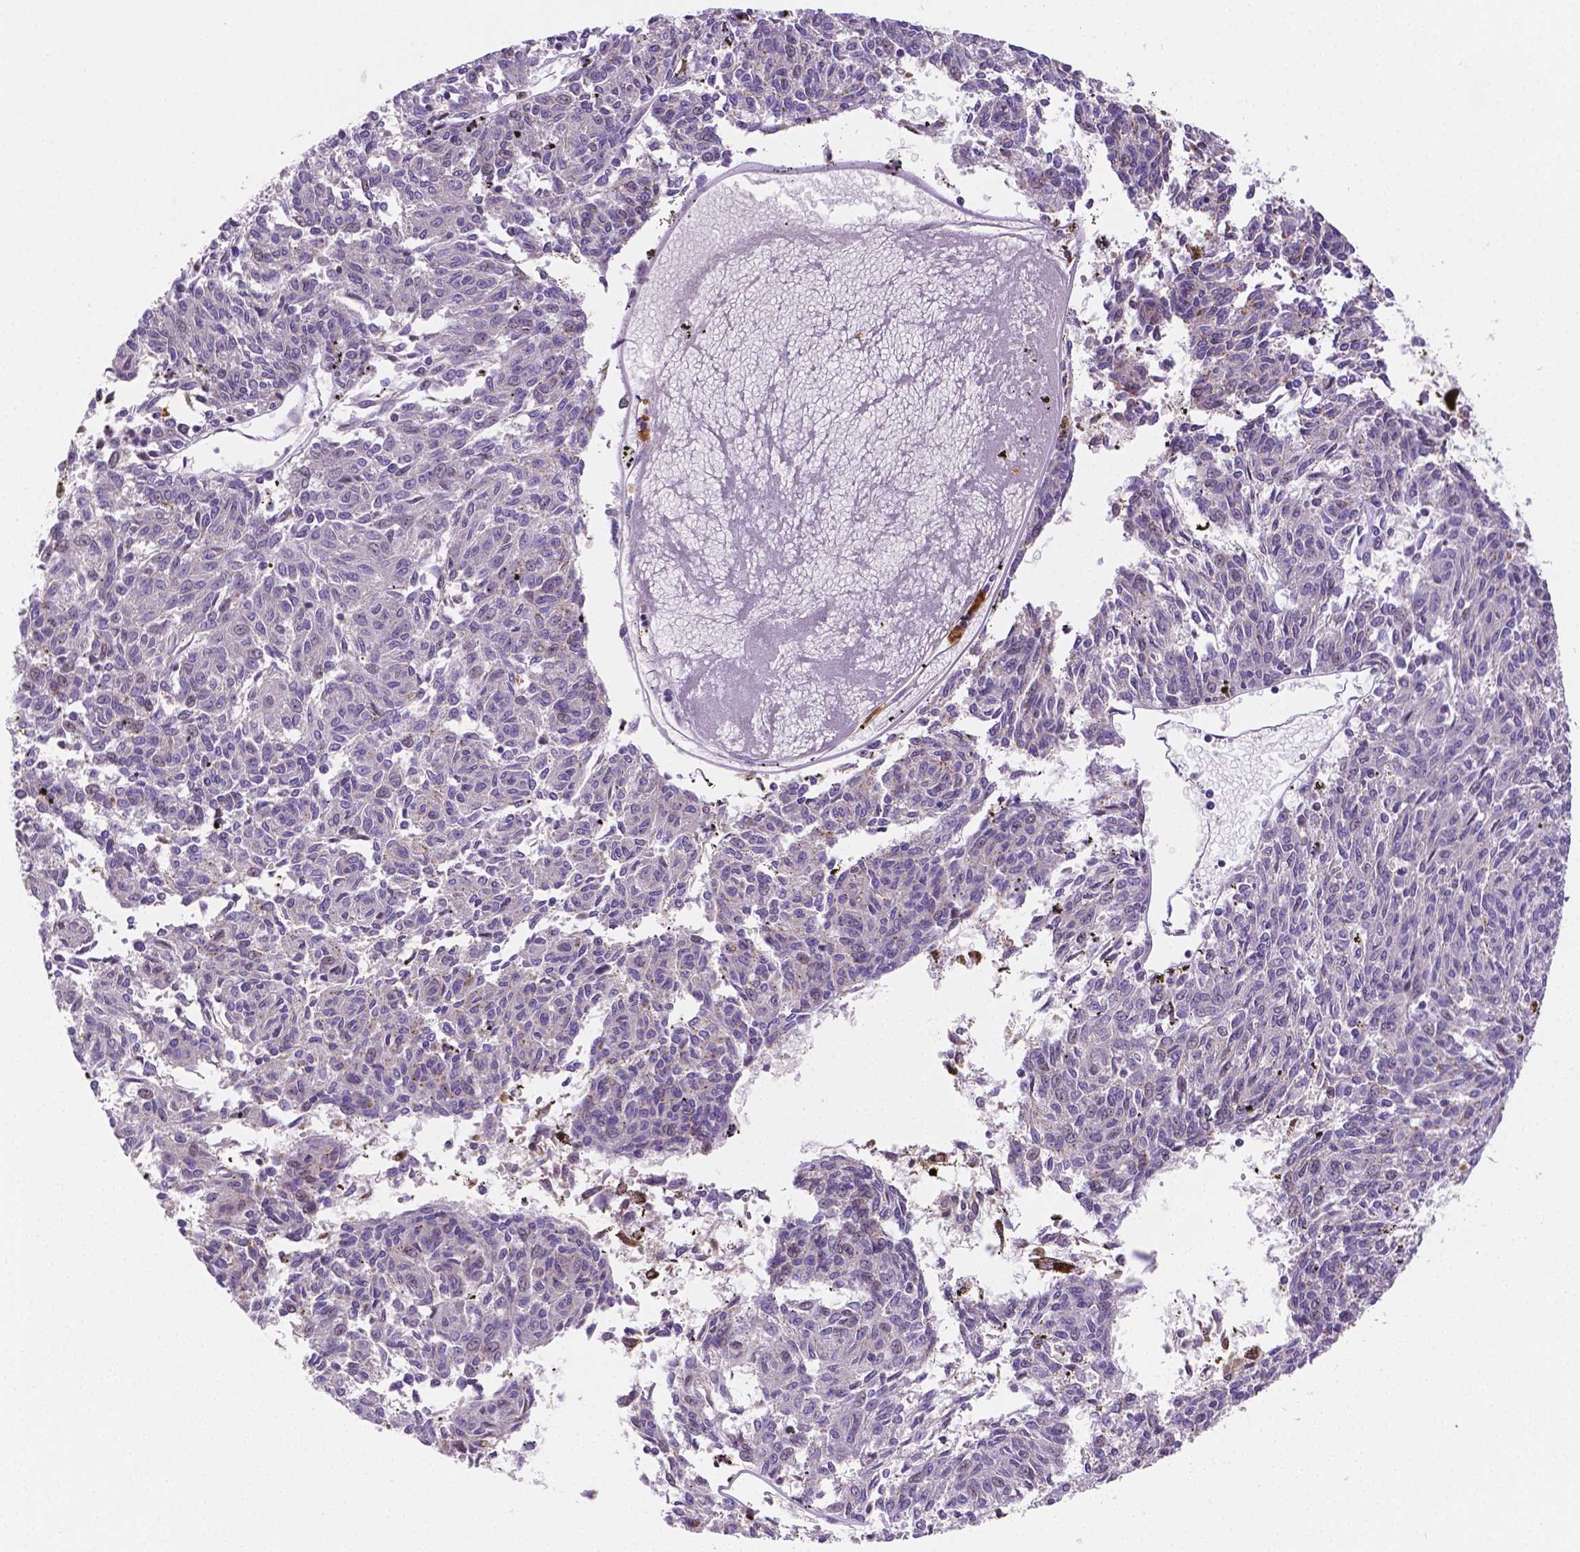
{"staining": {"intensity": "weak", "quantity": "25%-75%", "location": "cytoplasmic/membranous"}, "tissue": "melanoma", "cell_type": "Tumor cells", "image_type": "cancer", "snomed": [{"axis": "morphology", "description": "Malignant melanoma, NOS"}, {"axis": "topography", "description": "Skin"}], "caption": "An immunohistochemistry (IHC) photomicrograph of tumor tissue is shown. Protein staining in brown labels weak cytoplasmic/membranous positivity in melanoma within tumor cells.", "gene": "ZNRD2", "patient": {"sex": "female", "age": 72}}